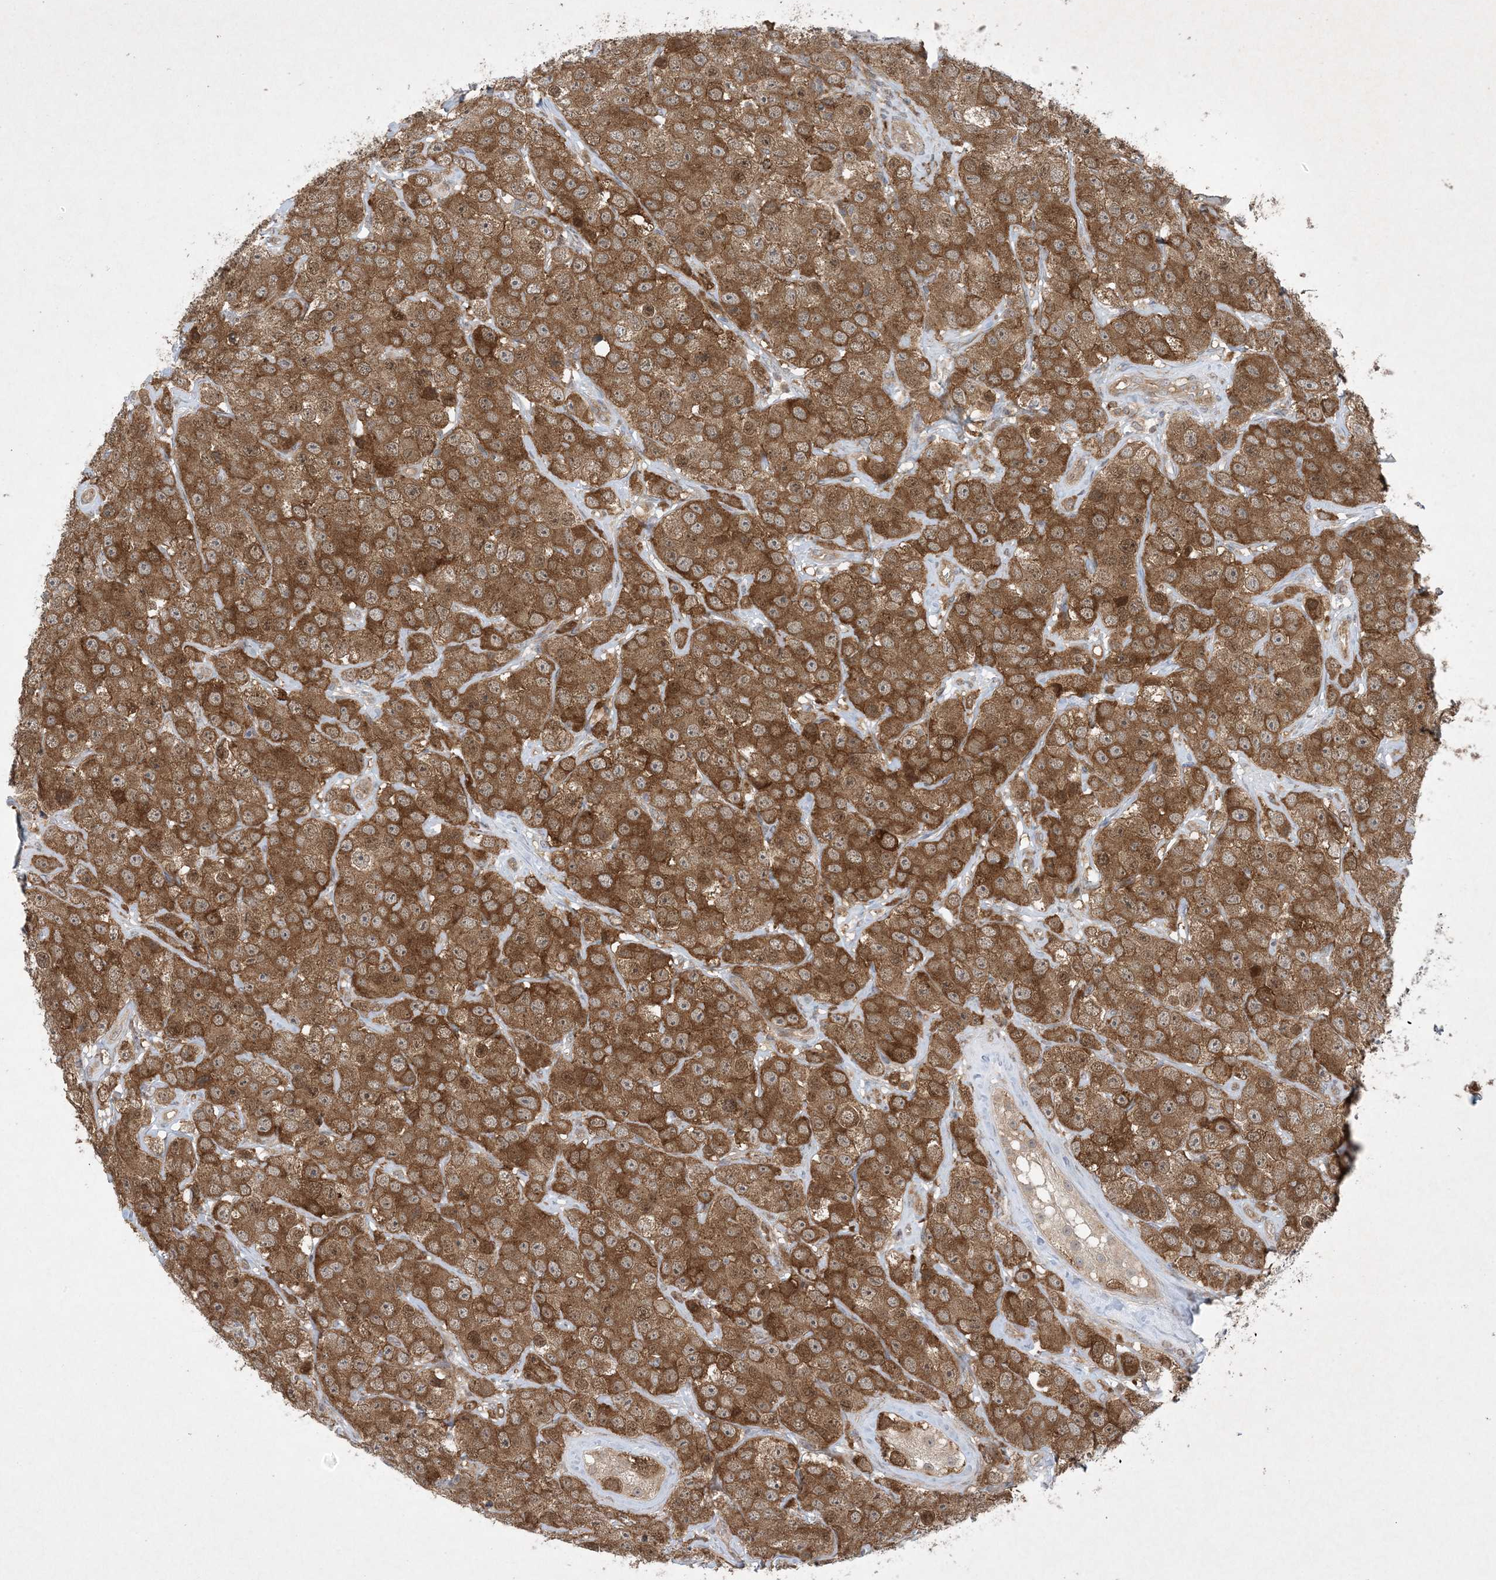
{"staining": {"intensity": "moderate", "quantity": ">75%", "location": "cytoplasmic/membranous"}, "tissue": "testis cancer", "cell_type": "Tumor cells", "image_type": "cancer", "snomed": [{"axis": "morphology", "description": "Seminoma, NOS"}, {"axis": "topography", "description": "Testis"}], "caption": "High-power microscopy captured an immunohistochemistry image of seminoma (testis), revealing moderate cytoplasmic/membranous staining in about >75% of tumor cells.", "gene": "STAM2", "patient": {"sex": "male", "age": 28}}